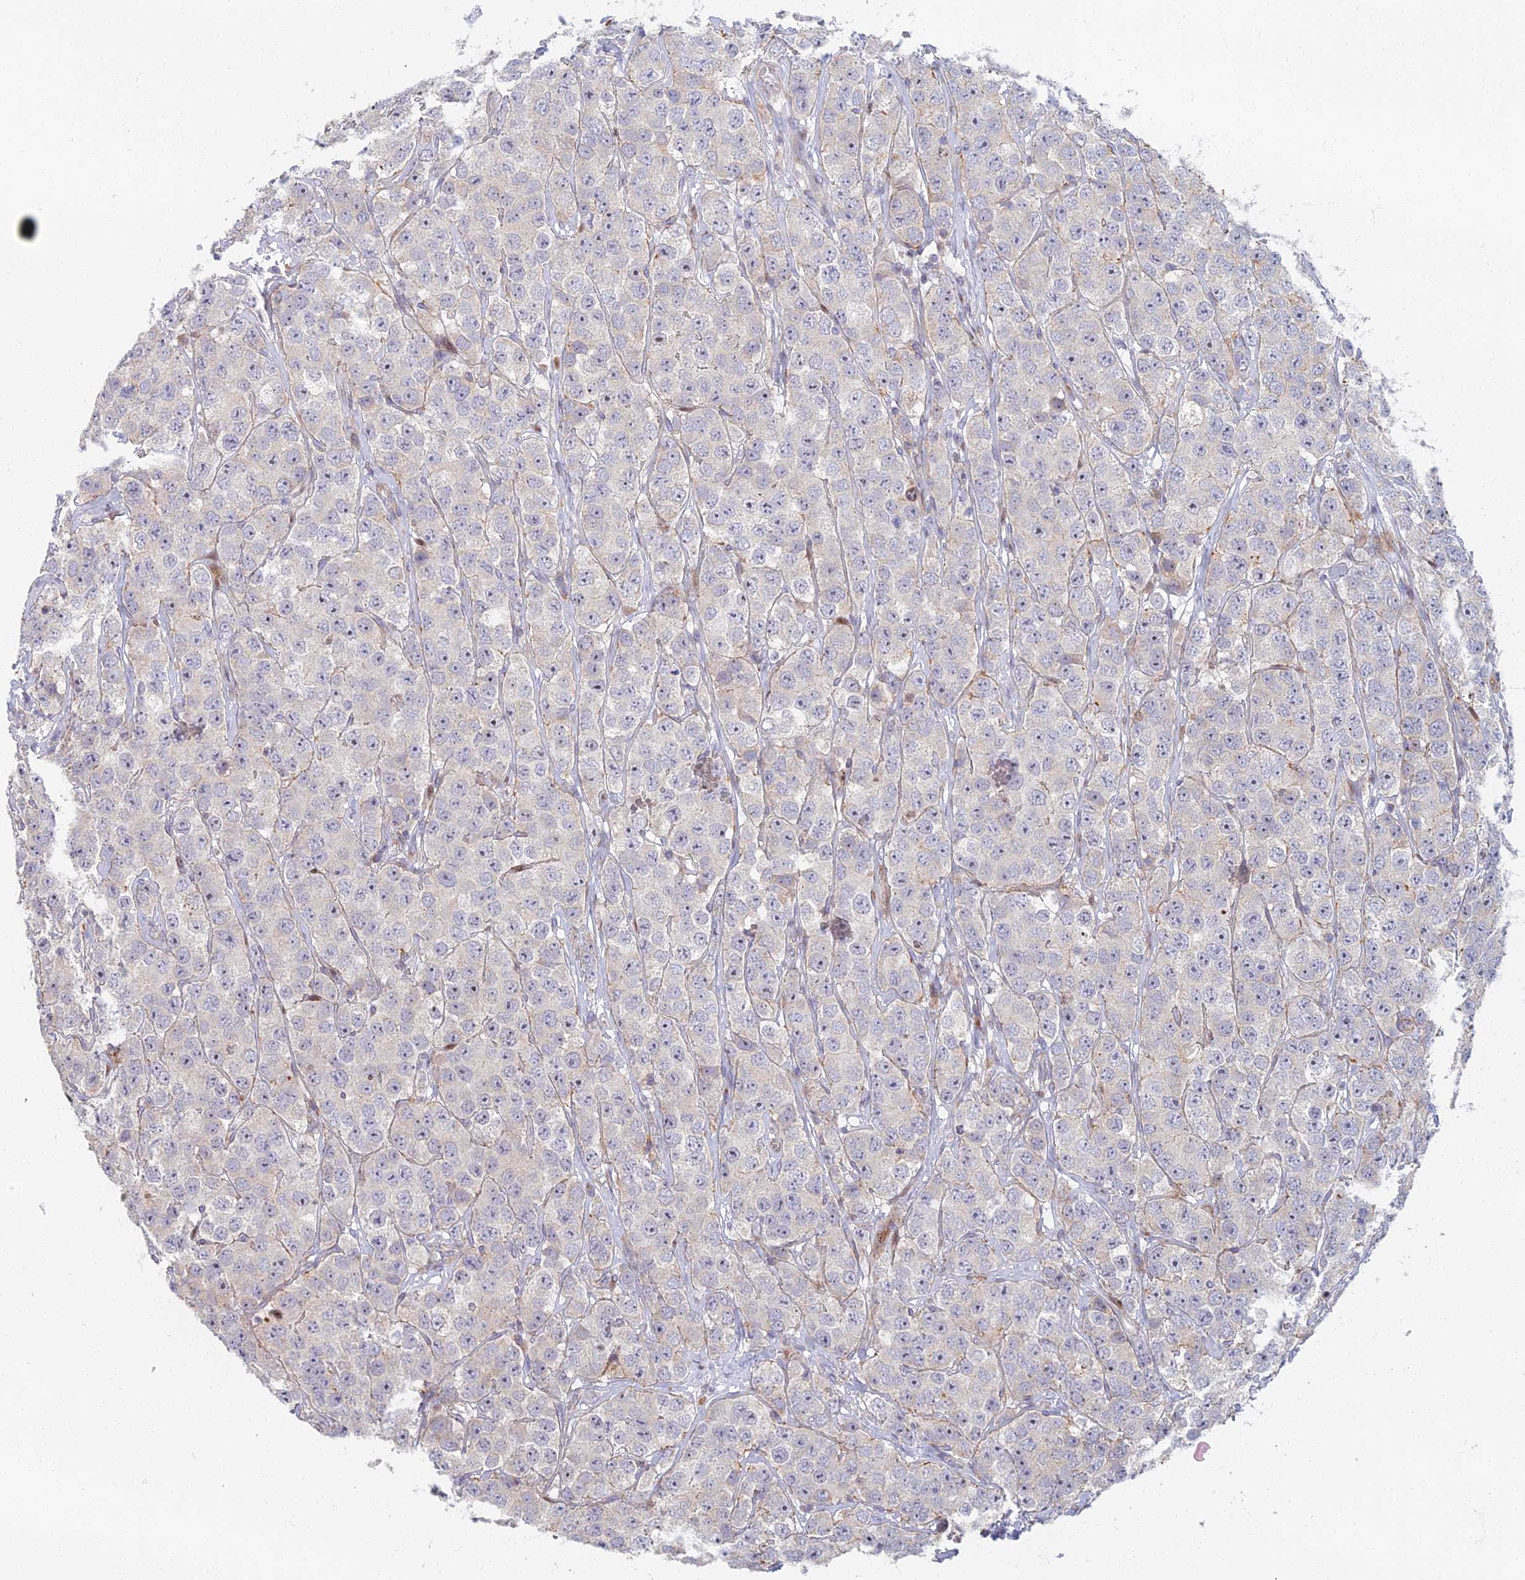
{"staining": {"intensity": "negative", "quantity": "none", "location": "none"}, "tissue": "testis cancer", "cell_type": "Tumor cells", "image_type": "cancer", "snomed": [{"axis": "morphology", "description": "Seminoma, NOS"}, {"axis": "topography", "description": "Testis"}], "caption": "Histopathology image shows no significant protein positivity in tumor cells of testis cancer (seminoma). (DAB IHC with hematoxylin counter stain).", "gene": "C15orf40", "patient": {"sex": "male", "age": 28}}